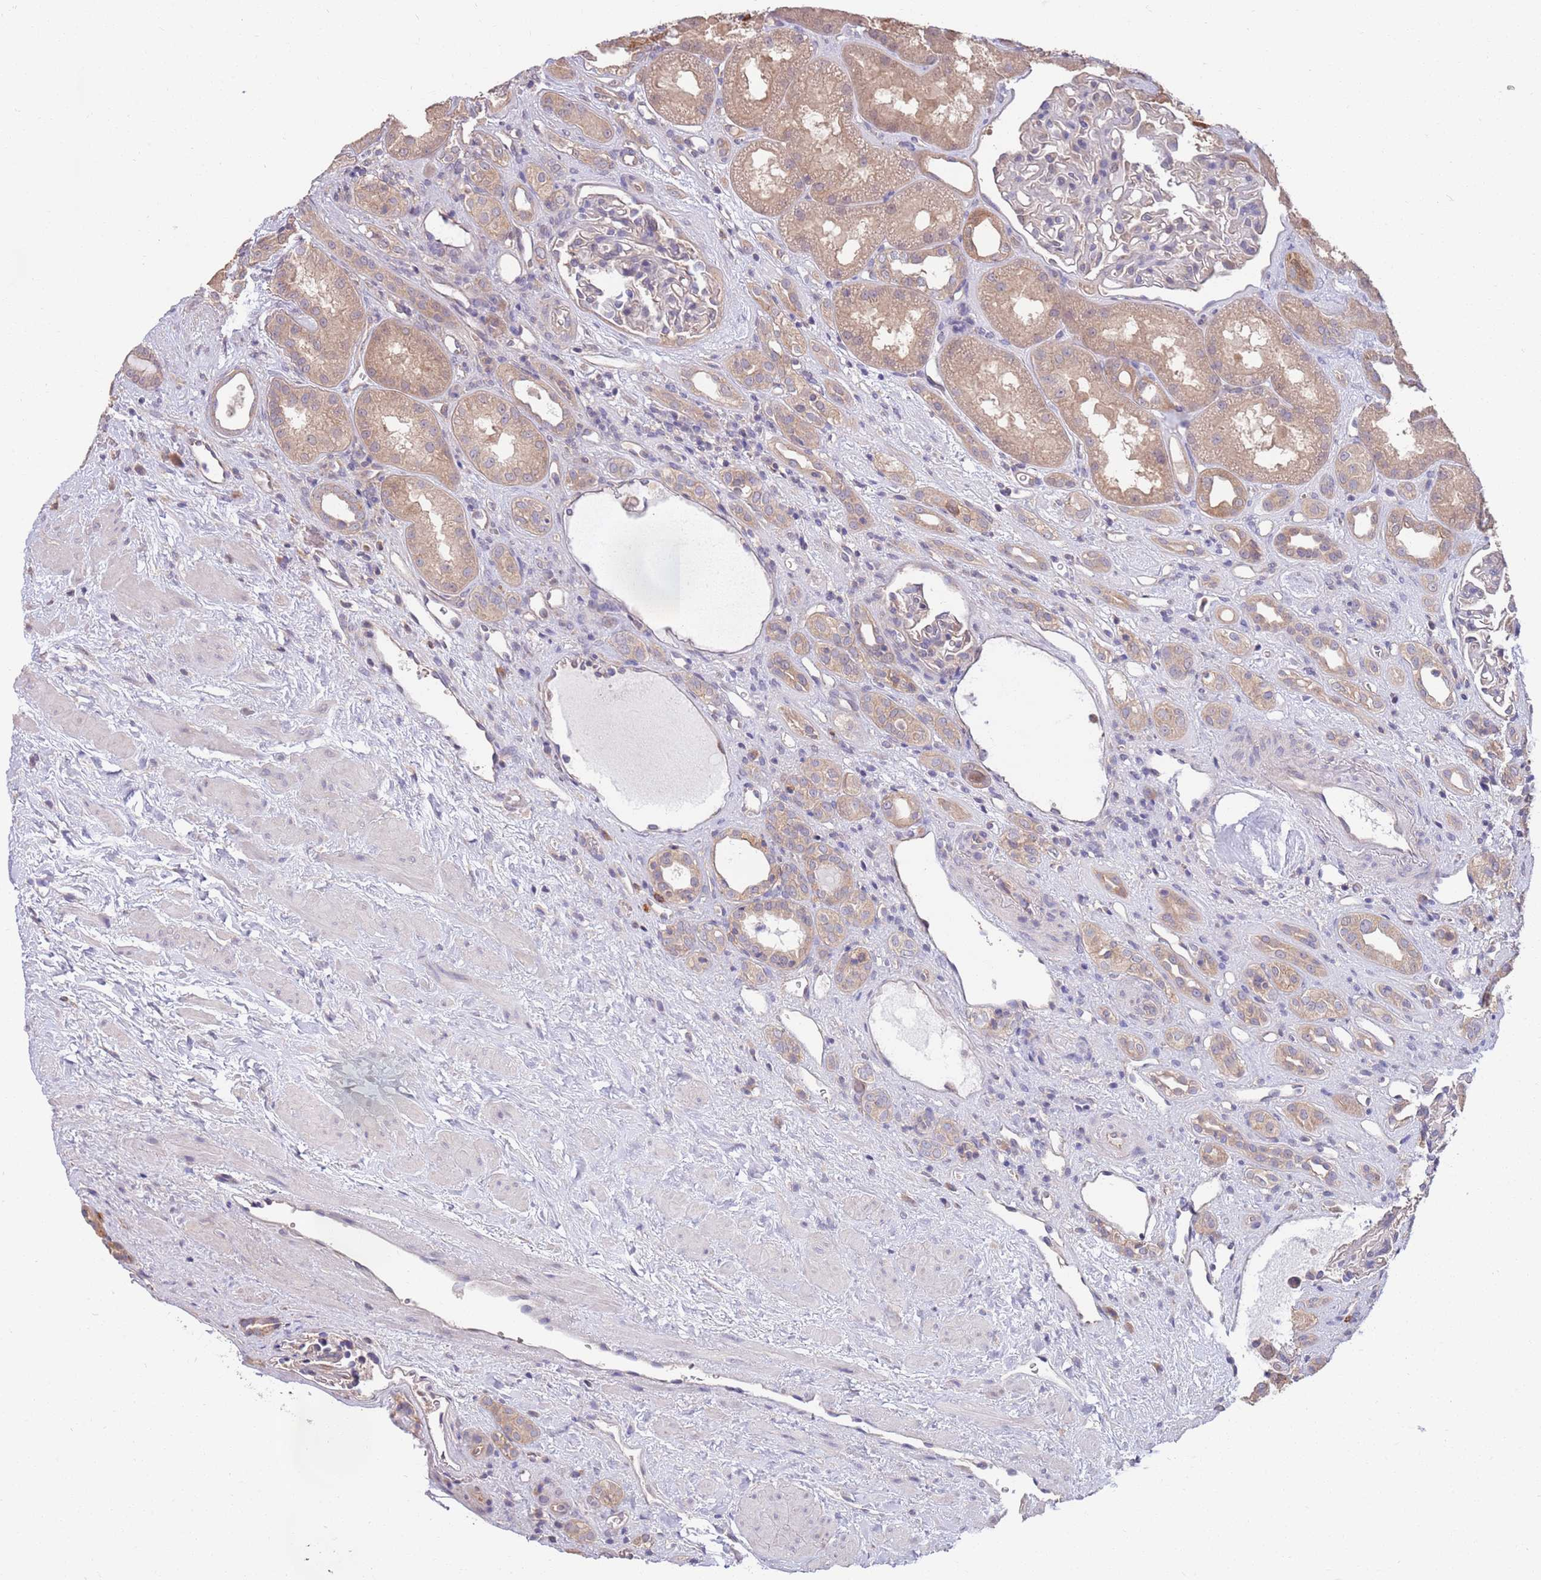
{"staining": {"intensity": "negative", "quantity": "none", "location": "none"}, "tissue": "kidney", "cell_type": "Cells in glomeruli", "image_type": "normal", "snomed": [{"axis": "morphology", "description": "Normal tissue, NOS"}, {"axis": "topography", "description": "Kidney"}], "caption": "DAB immunohistochemical staining of unremarkable human kidney exhibits no significant positivity in cells in glomeruli. (Immunohistochemistry (ihc), brightfield microscopy, high magnification).", "gene": "MARVELD2", "patient": {"sex": "male", "age": 61}}